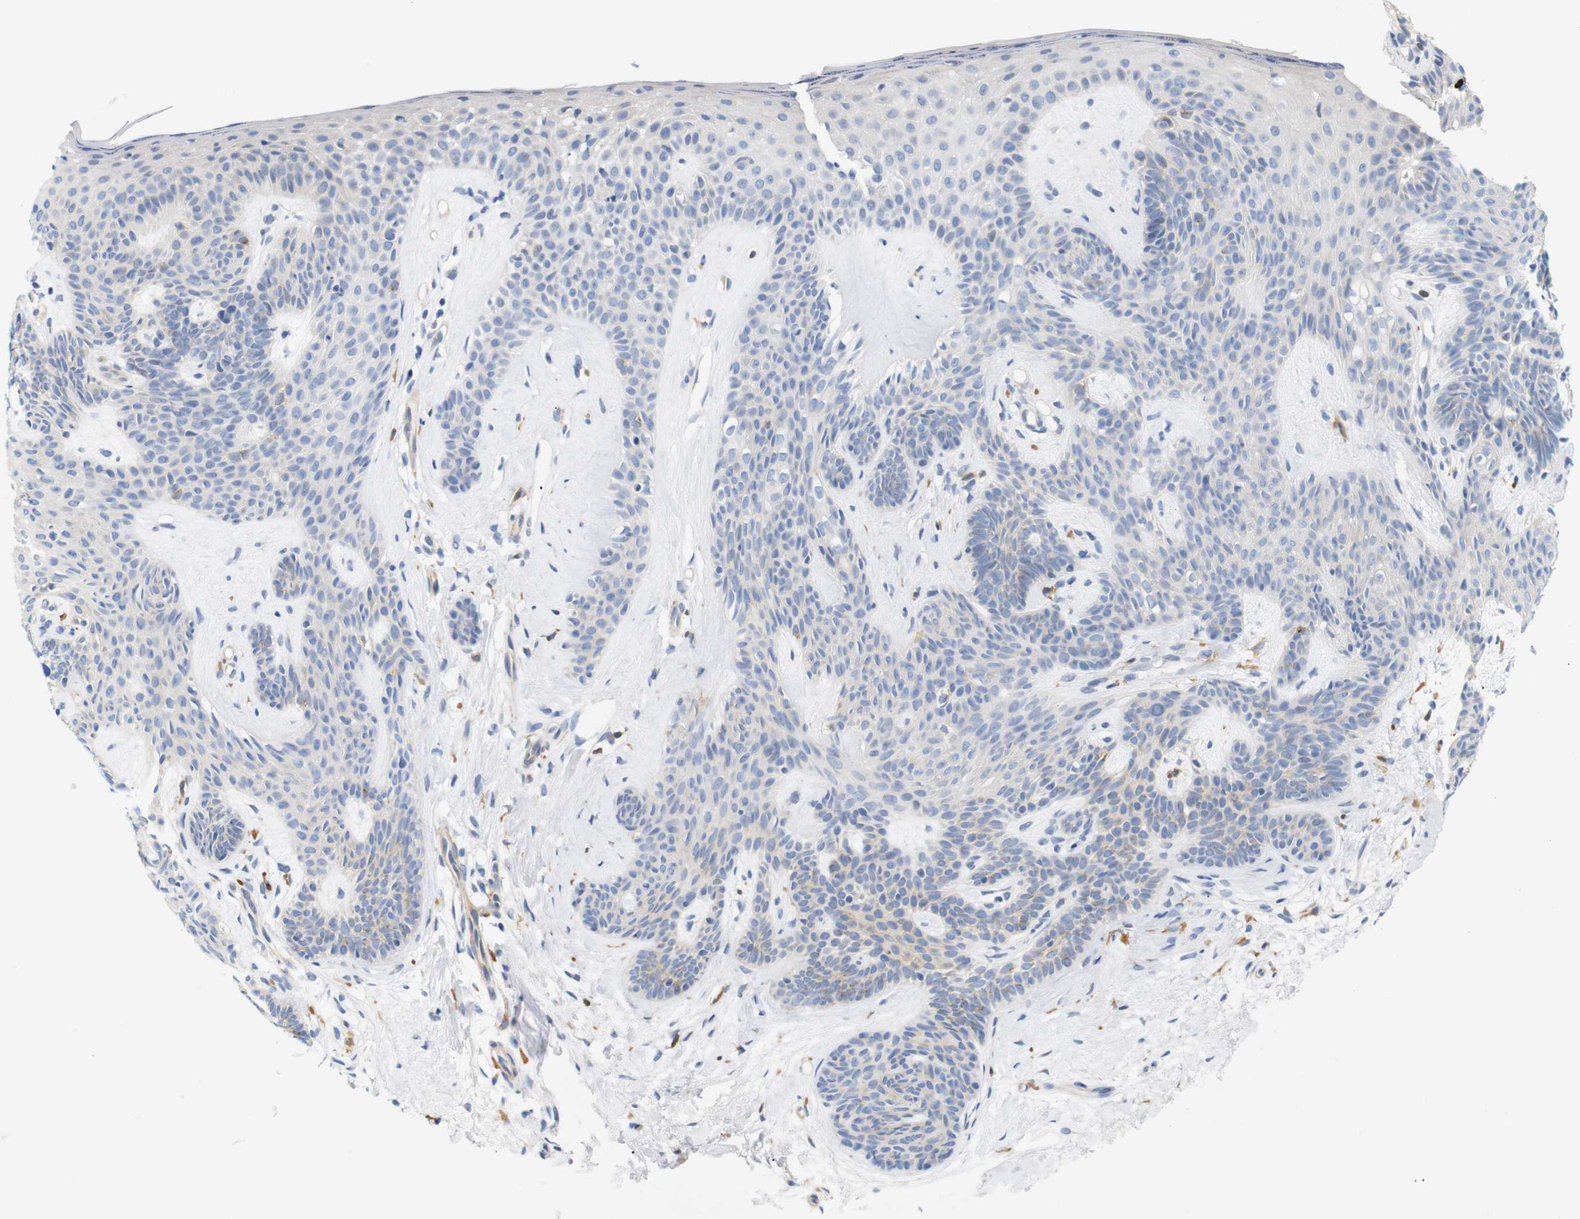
{"staining": {"intensity": "weak", "quantity": "<25%", "location": "cytoplasmic/membranous"}, "tissue": "skin cancer", "cell_type": "Tumor cells", "image_type": "cancer", "snomed": [{"axis": "morphology", "description": "Developmental malformation"}, {"axis": "morphology", "description": "Basal cell carcinoma"}, {"axis": "topography", "description": "Skin"}], "caption": "Skin cancer stained for a protein using immunohistochemistry shows no expression tumor cells.", "gene": "STMN3", "patient": {"sex": "female", "age": 62}}